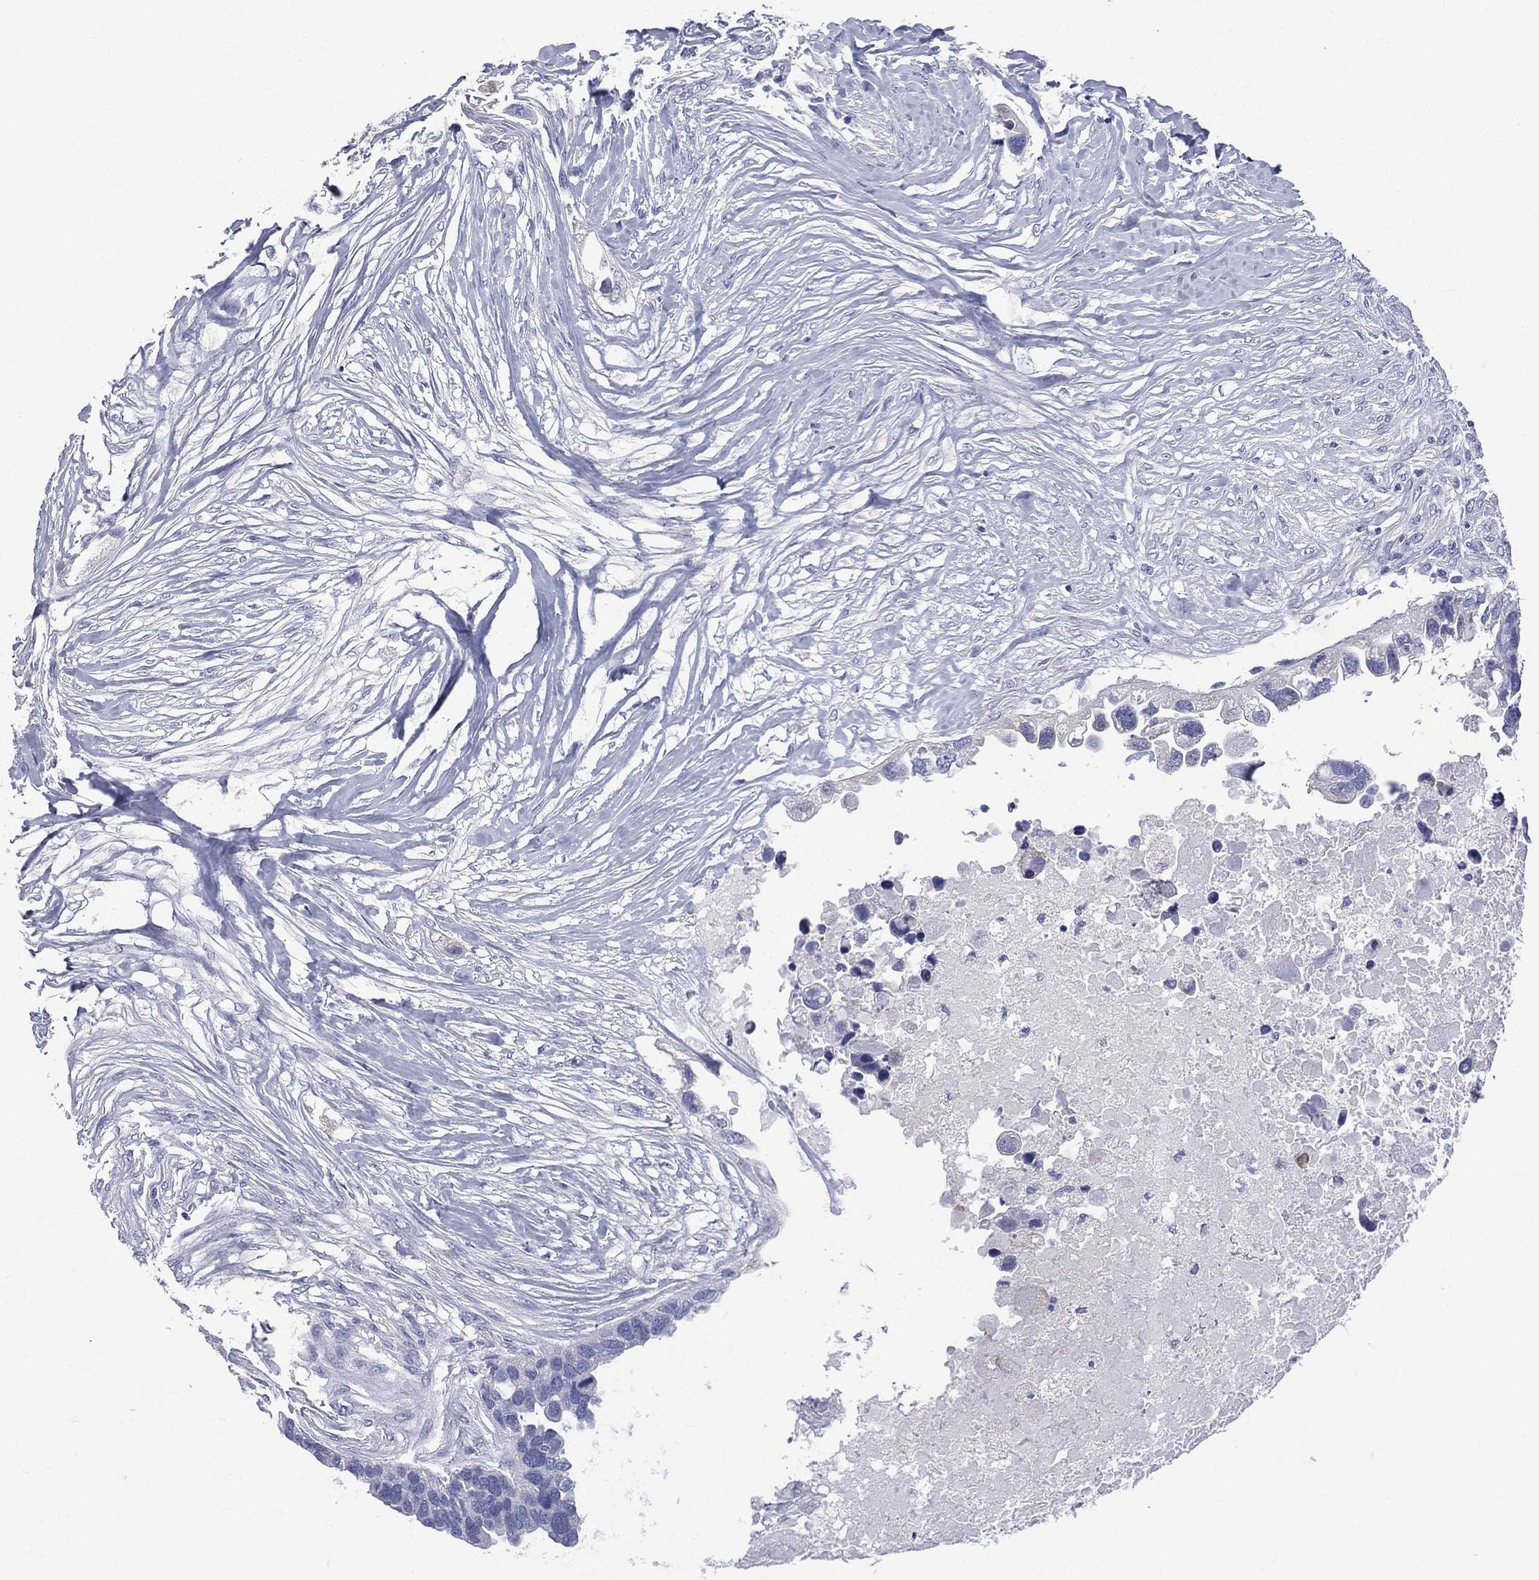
{"staining": {"intensity": "negative", "quantity": "none", "location": "none"}, "tissue": "ovarian cancer", "cell_type": "Tumor cells", "image_type": "cancer", "snomed": [{"axis": "morphology", "description": "Cystadenocarcinoma, serous, NOS"}, {"axis": "topography", "description": "Ovary"}], "caption": "Tumor cells show no significant expression in ovarian cancer.", "gene": "CES2", "patient": {"sex": "female", "age": 54}}